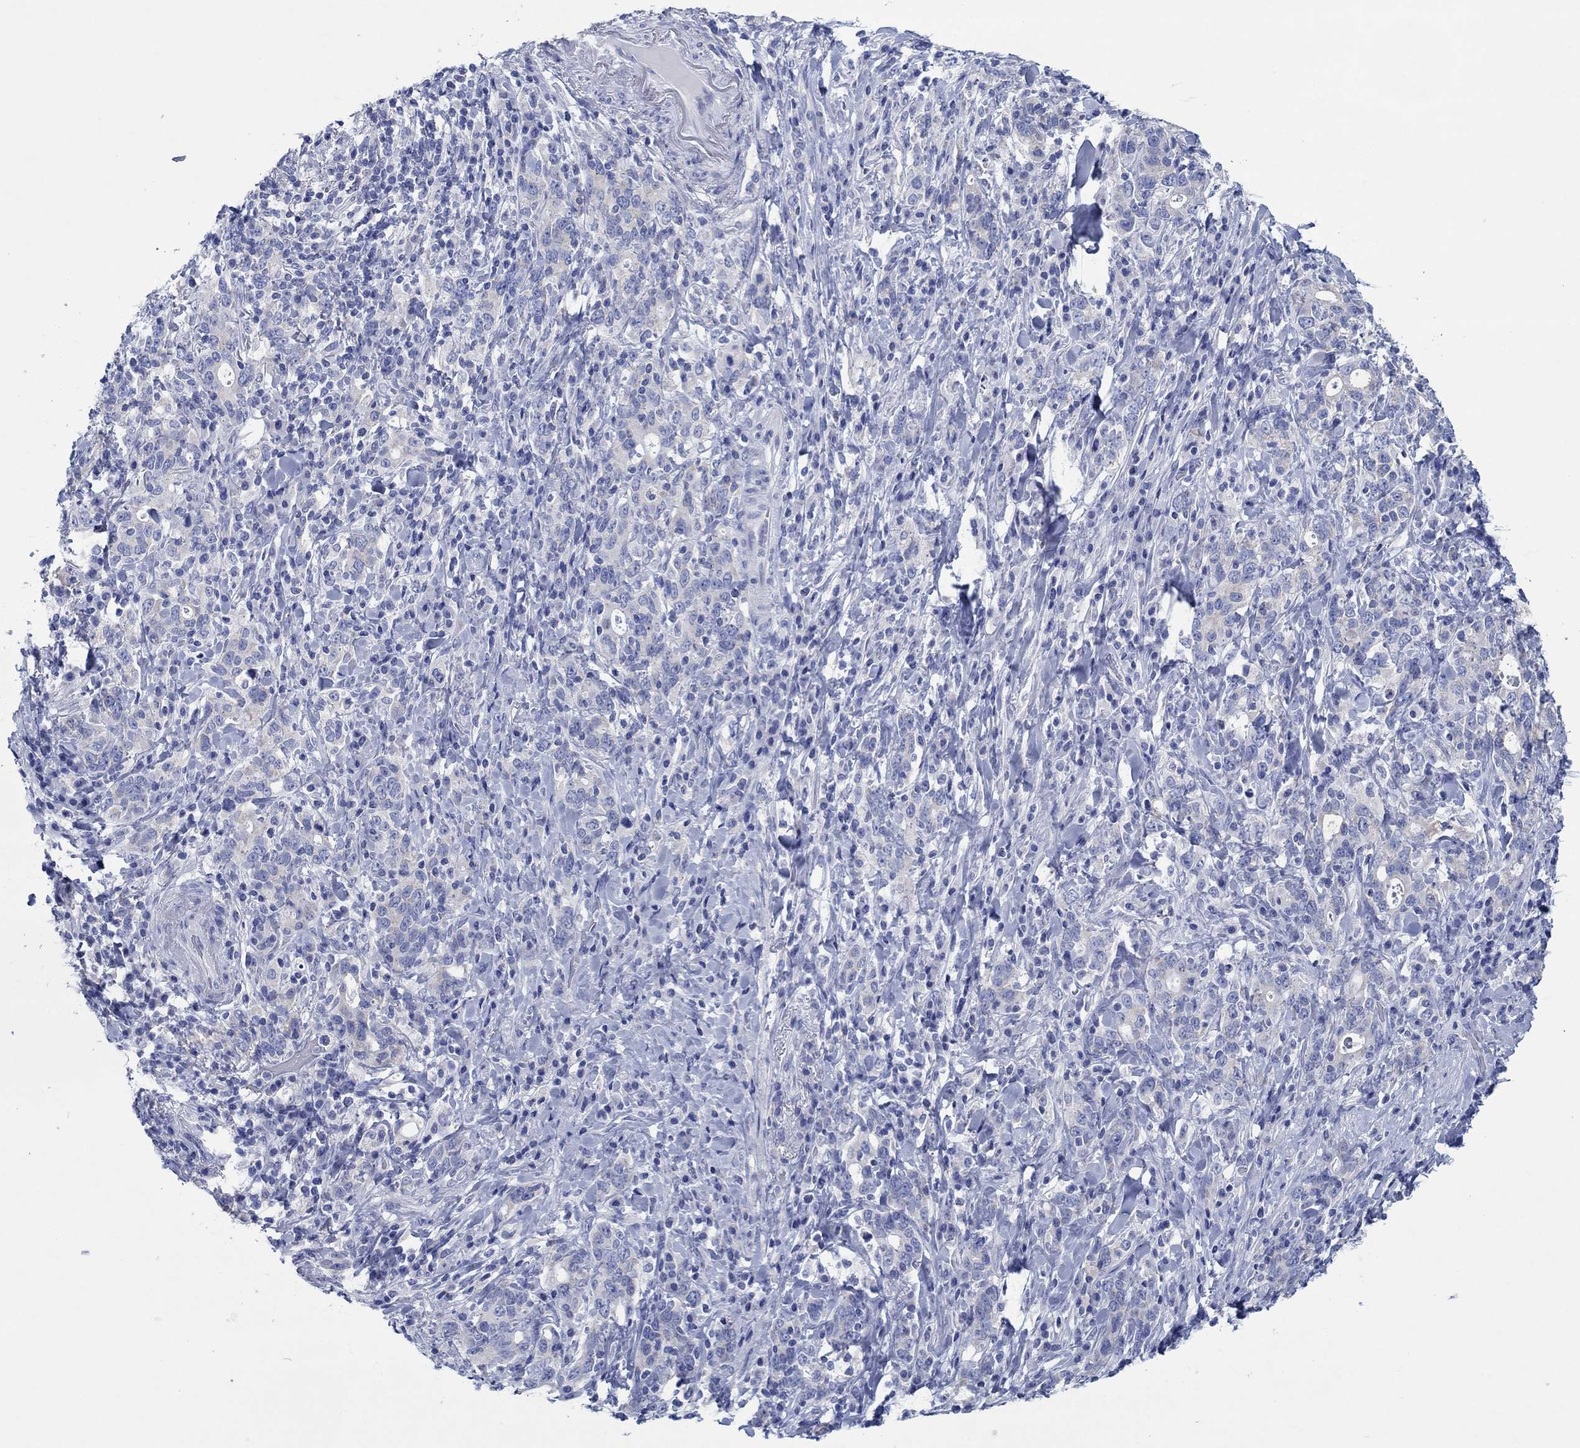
{"staining": {"intensity": "negative", "quantity": "none", "location": "none"}, "tissue": "stomach cancer", "cell_type": "Tumor cells", "image_type": "cancer", "snomed": [{"axis": "morphology", "description": "Adenocarcinoma, NOS"}, {"axis": "topography", "description": "Stomach"}], "caption": "Immunohistochemical staining of stomach adenocarcinoma demonstrates no significant expression in tumor cells. (Stains: DAB IHC with hematoxylin counter stain, Microscopy: brightfield microscopy at high magnification).", "gene": "HCRT", "patient": {"sex": "male", "age": 79}}